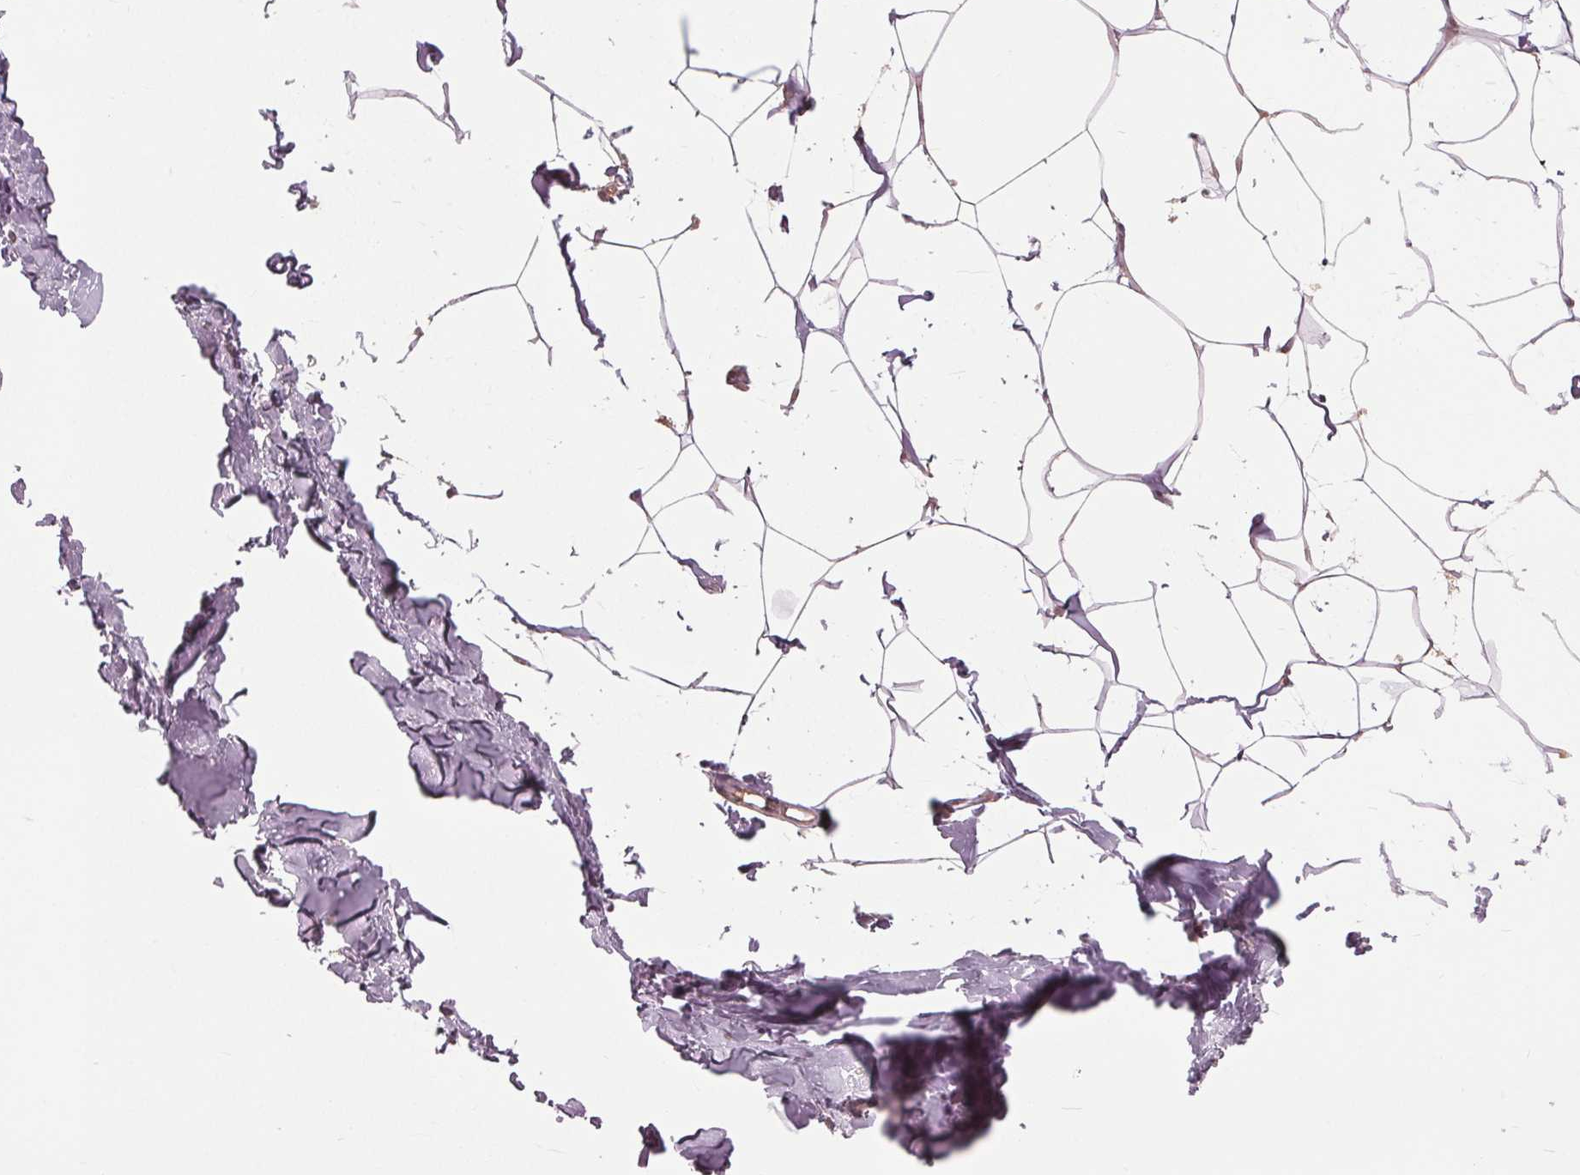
{"staining": {"intensity": "weak", "quantity": "25%-75%", "location": "cytoplasmic/membranous"}, "tissue": "breast", "cell_type": "Adipocytes", "image_type": "normal", "snomed": [{"axis": "morphology", "description": "Normal tissue, NOS"}, {"axis": "topography", "description": "Breast"}], "caption": "Brown immunohistochemical staining in normal human breast shows weak cytoplasmic/membranous expression in approximately 25%-75% of adipocytes. The staining was performed using DAB (3,3'-diaminobenzidine) to visualize the protein expression in brown, while the nuclei were stained in blue with hematoxylin (Magnification: 20x).", "gene": "CXCL16", "patient": {"sex": "female", "age": 32}}